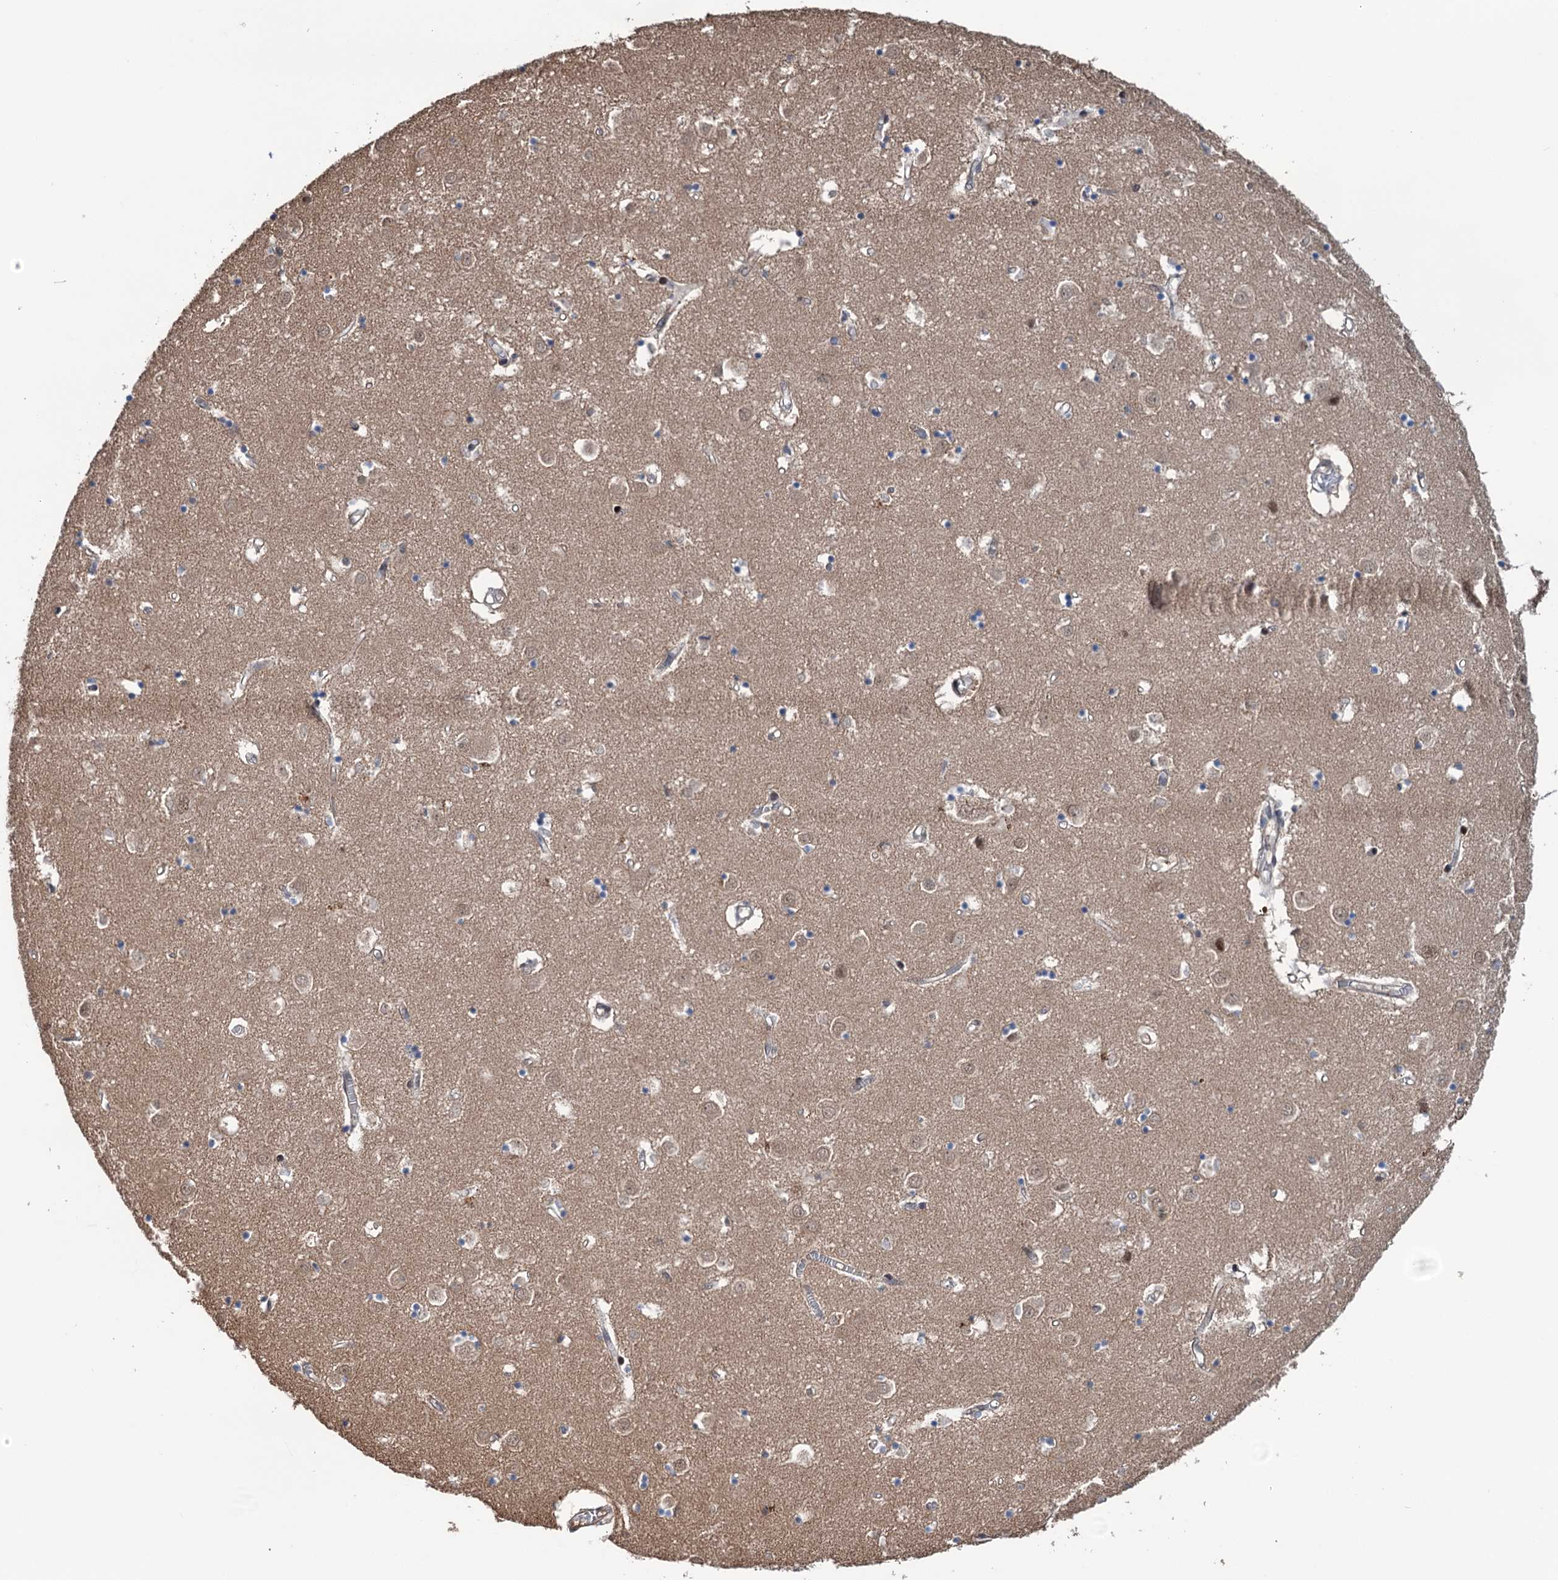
{"staining": {"intensity": "moderate", "quantity": "<25%", "location": "nuclear"}, "tissue": "caudate", "cell_type": "Glial cells", "image_type": "normal", "snomed": [{"axis": "morphology", "description": "Normal tissue, NOS"}, {"axis": "topography", "description": "Lateral ventricle wall"}], "caption": "About <25% of glial cells in benign caudate reveal moderate nuclear protein positivity as visualized by brown immunohistochemical staining.", "gene": "NCAPD2", "patient": {"sex": "male", "age": 70}}